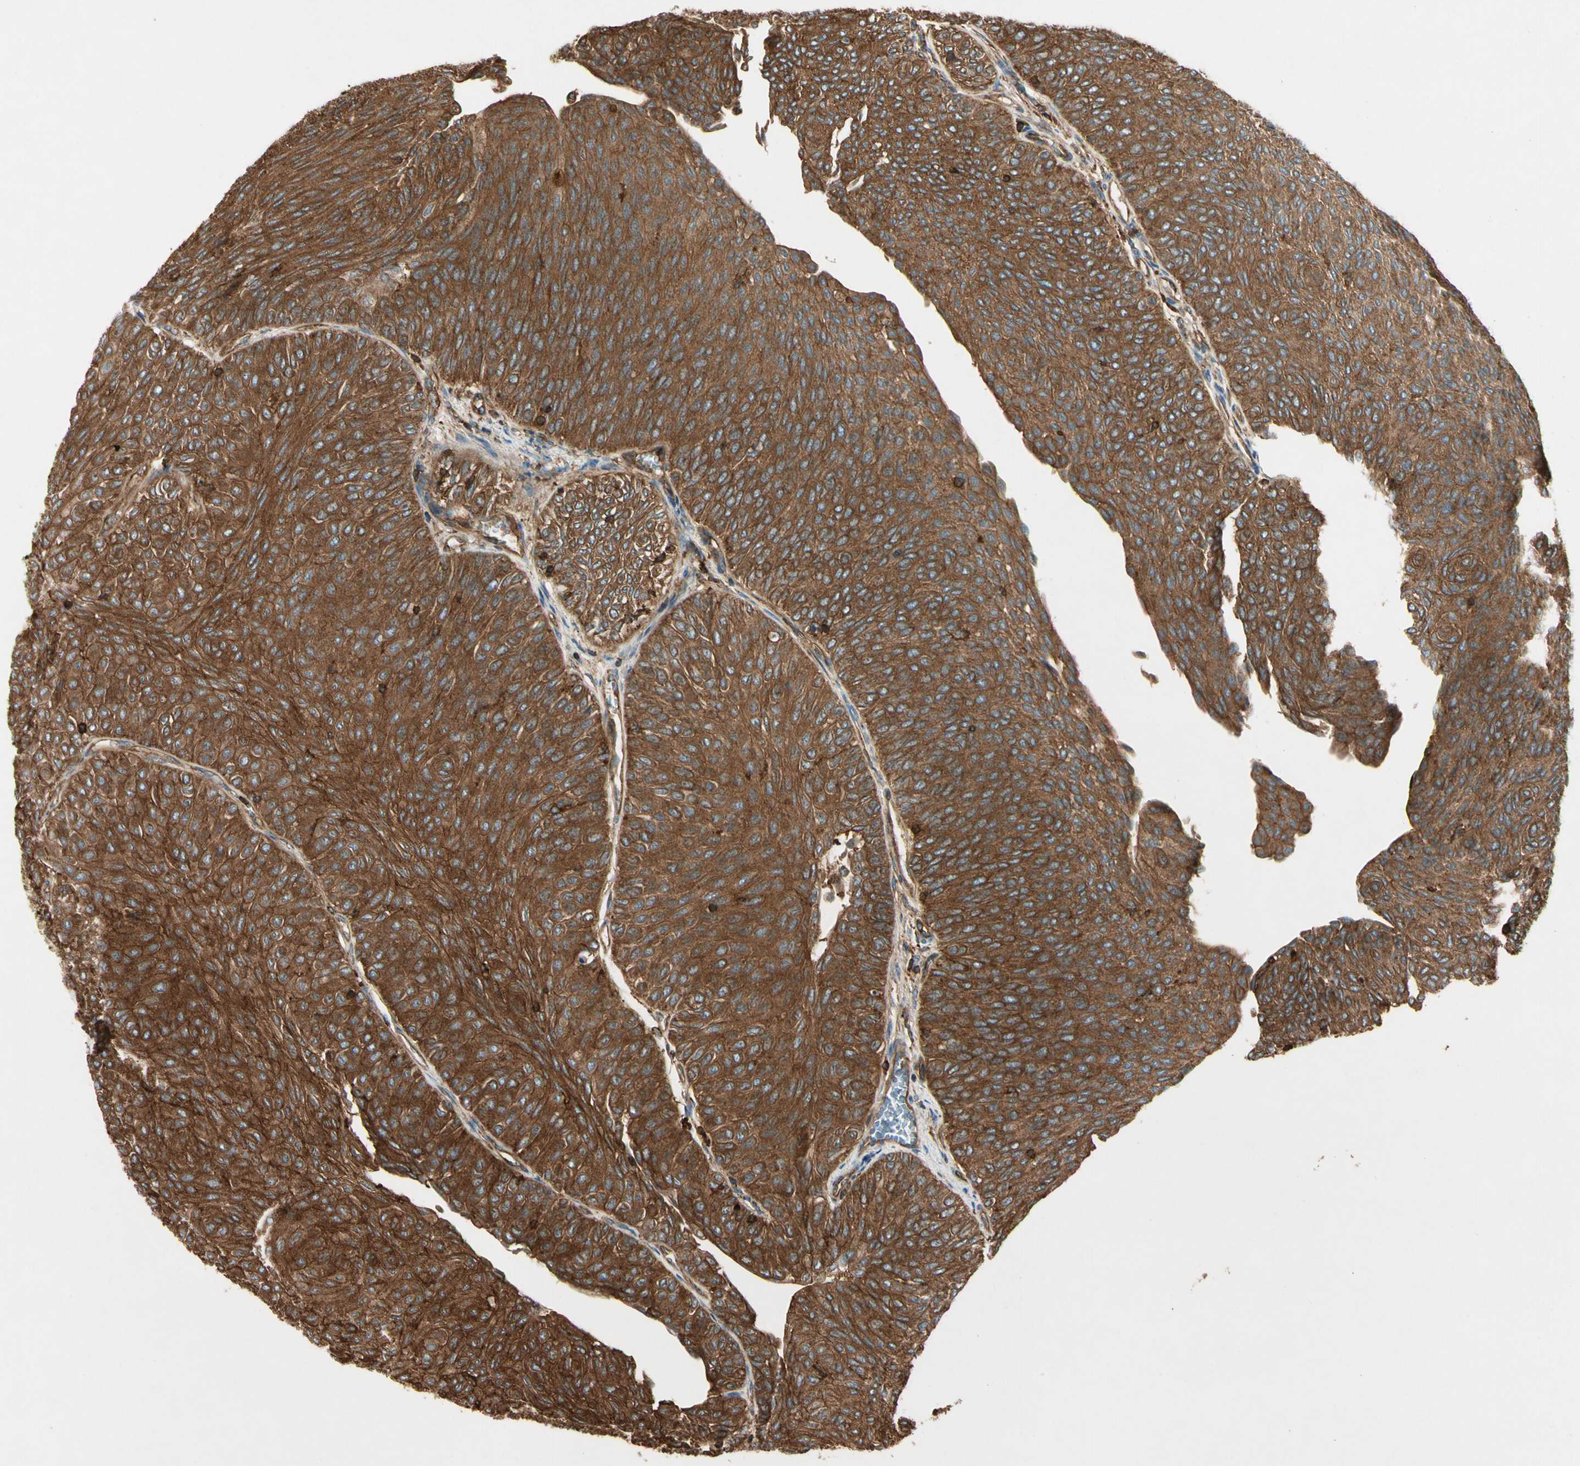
{"staining": {"intensity": "strong", "quantity": ">75%", "location": "cytoplasmic/membranous"}, "tissue": "urothelial cancer", "cell_type": "Tumor cells", "image_type": "cancer", "snomed": [{"axis": "morphology", "description": "Urothelial carcinoma, Low grade"}, {"axis": "topography", "description": "Urinary bladder"}], "caption": "A brown stain shows strong cytoplasmic/membranous positivity of a protein in low-grade urothelial carcinoma tumor cells. The staining was performed using DAB to visualize the protein expression in brown, while the nuclei were stained in blue with hematoxylin (Magnification: 20x).", "gene": "ARPC2", "patient": {"sex": "male", "age": 78}}